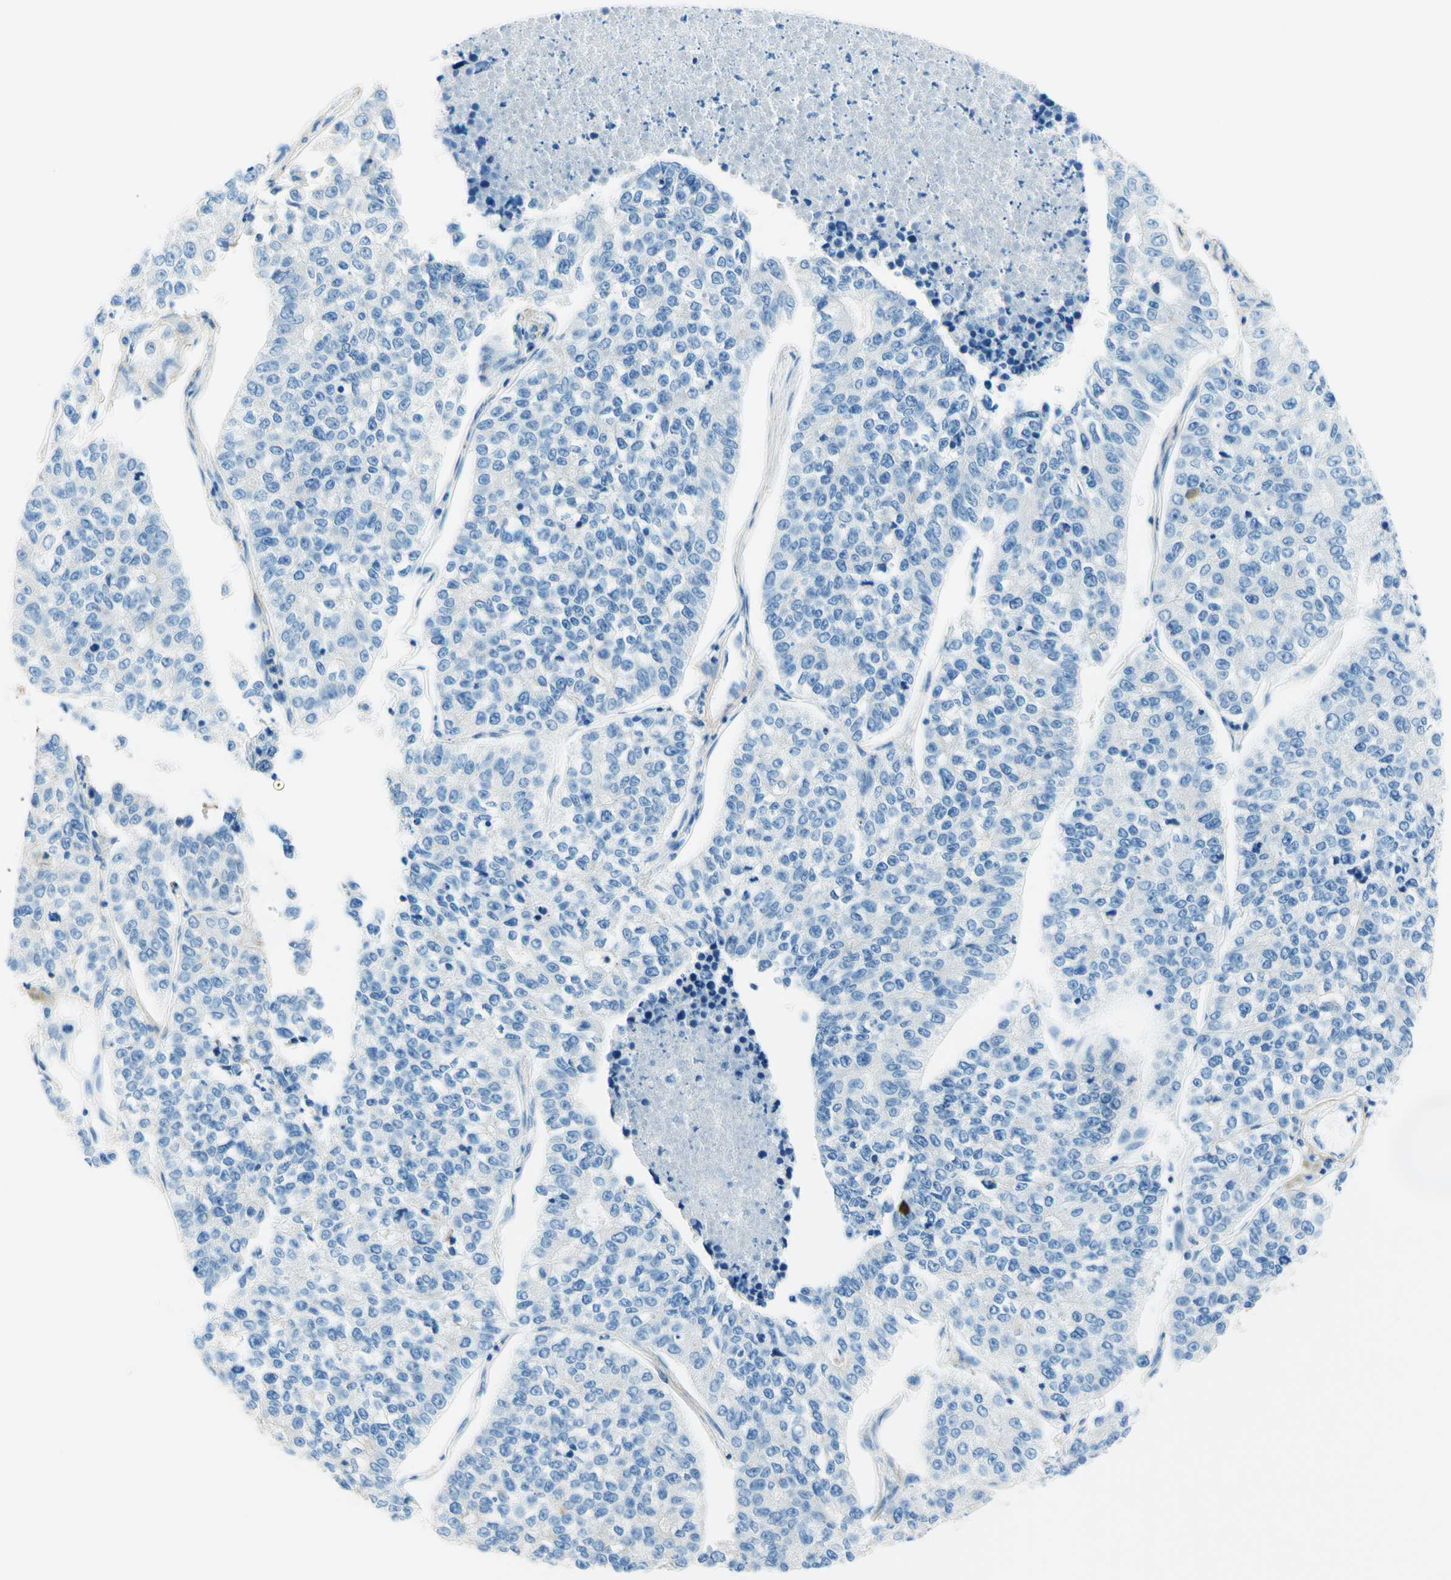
{"staining": {"intensity": "negative", "quantity": "none", "location": "none"}, "tissue": "lung cancer", "cell_type": "Tumor cells", "image_type": "cancer", "snomed": [{"axis": "morphology", "description": "Adenocarcinoma, NOS"}, {"axis": "topography", "description": "Lung"}], "caption": "A high-resolution photomicrograph shows immunohistochemistry (IHC) staining of lung cancer, which reveals no significant staining in tumor cells.", "gene": "MFAP5", "patient": {"sex": "male", "age": 49}}